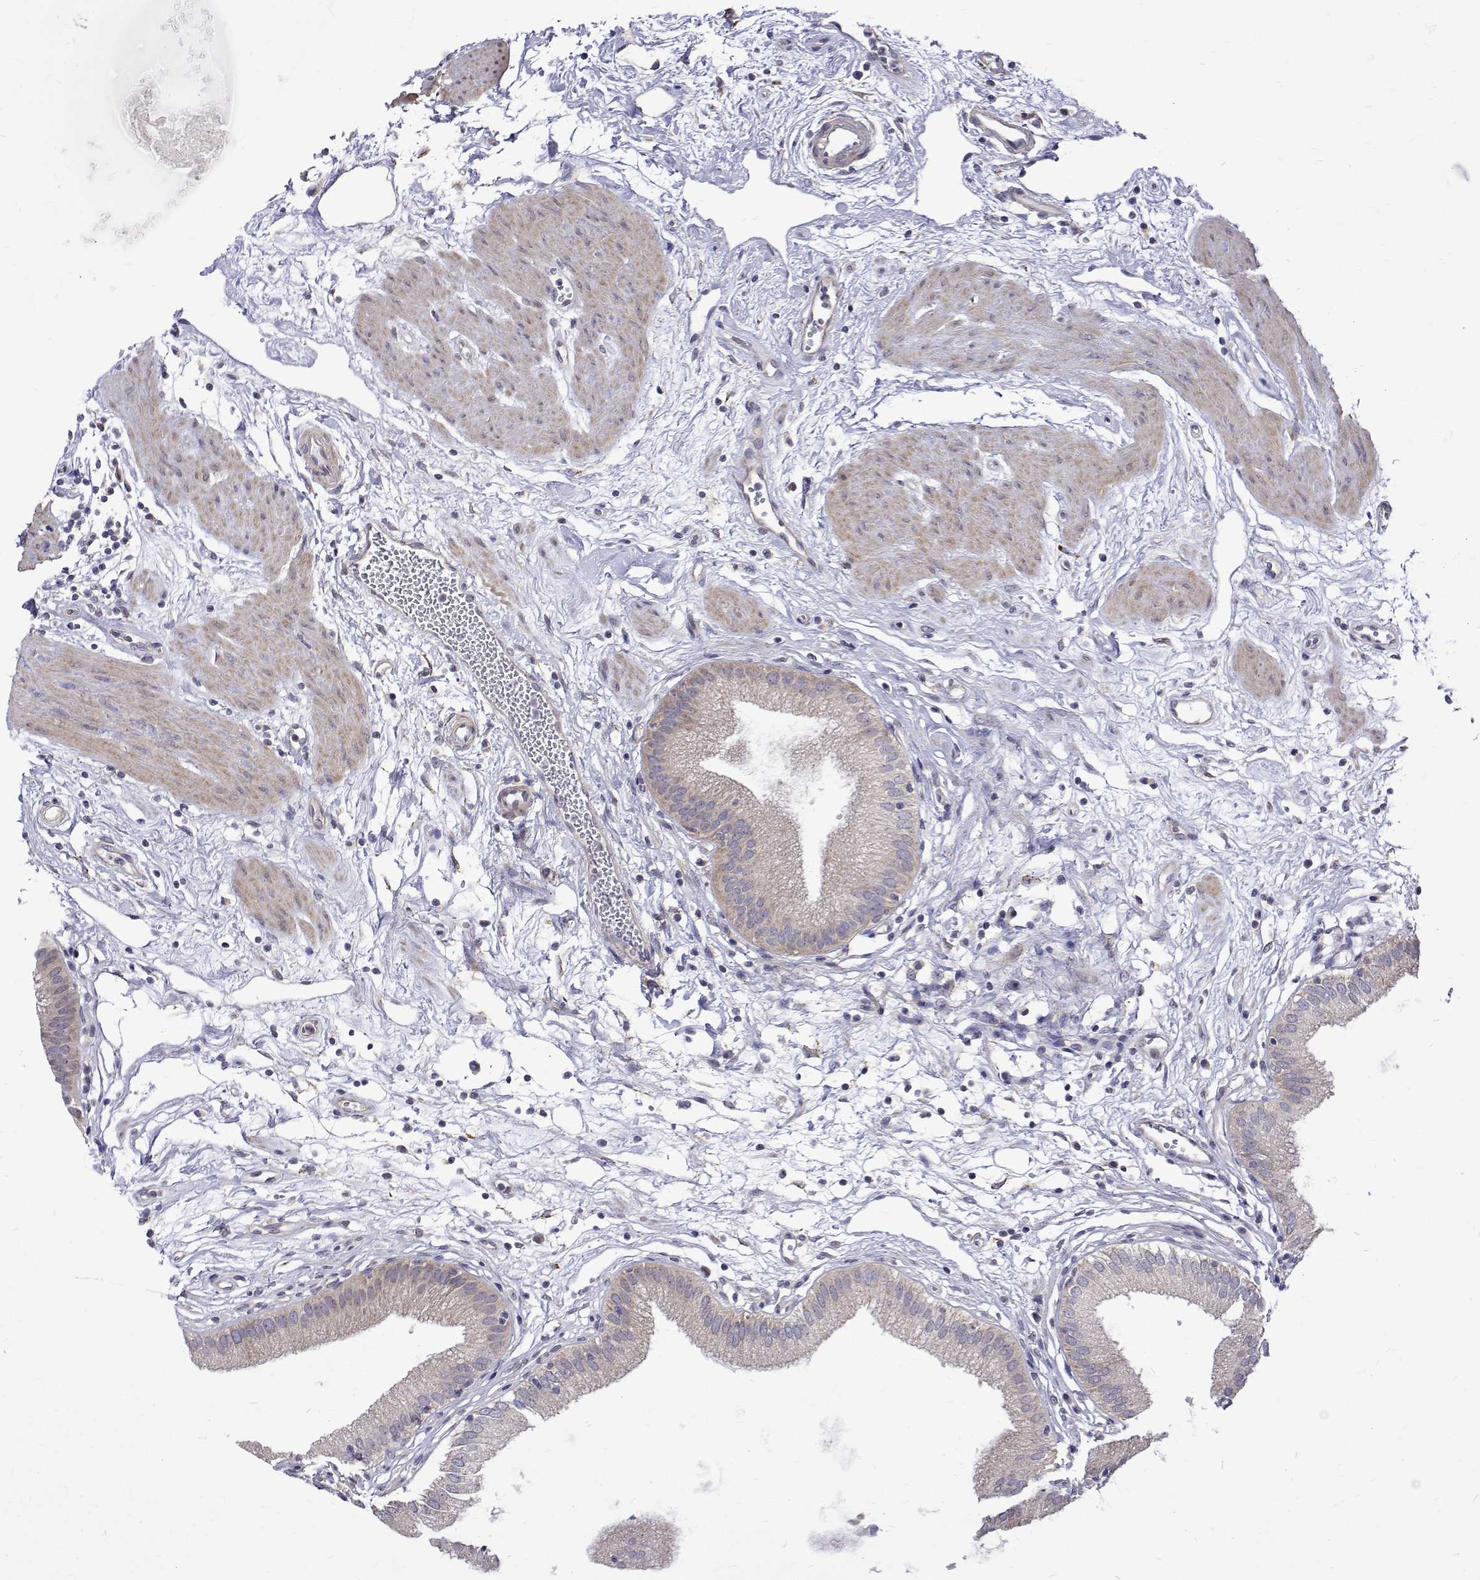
{"staining": {"intensity": "negative", "quantity": "none", "location": "none"}, "tissue": "gallbladder", "cell_type": "Glandular cells", "image_type": "normal", "snomed": [{"axis": "morphology", "description": "Normal tissue, NOS"}, {"axis": "topography", "description": "Gallbladder"}], "caption": "IHC histopathology image of unremarkable human gallbladder stained for a protein (brown), which exhibits no positivity in glandular cells. (Brightfield microscopy of DAB immunohistochemistry (IHC) at high magnification).", "gene": "PADI1", "patient": {"sex": "female", "age": 65}}